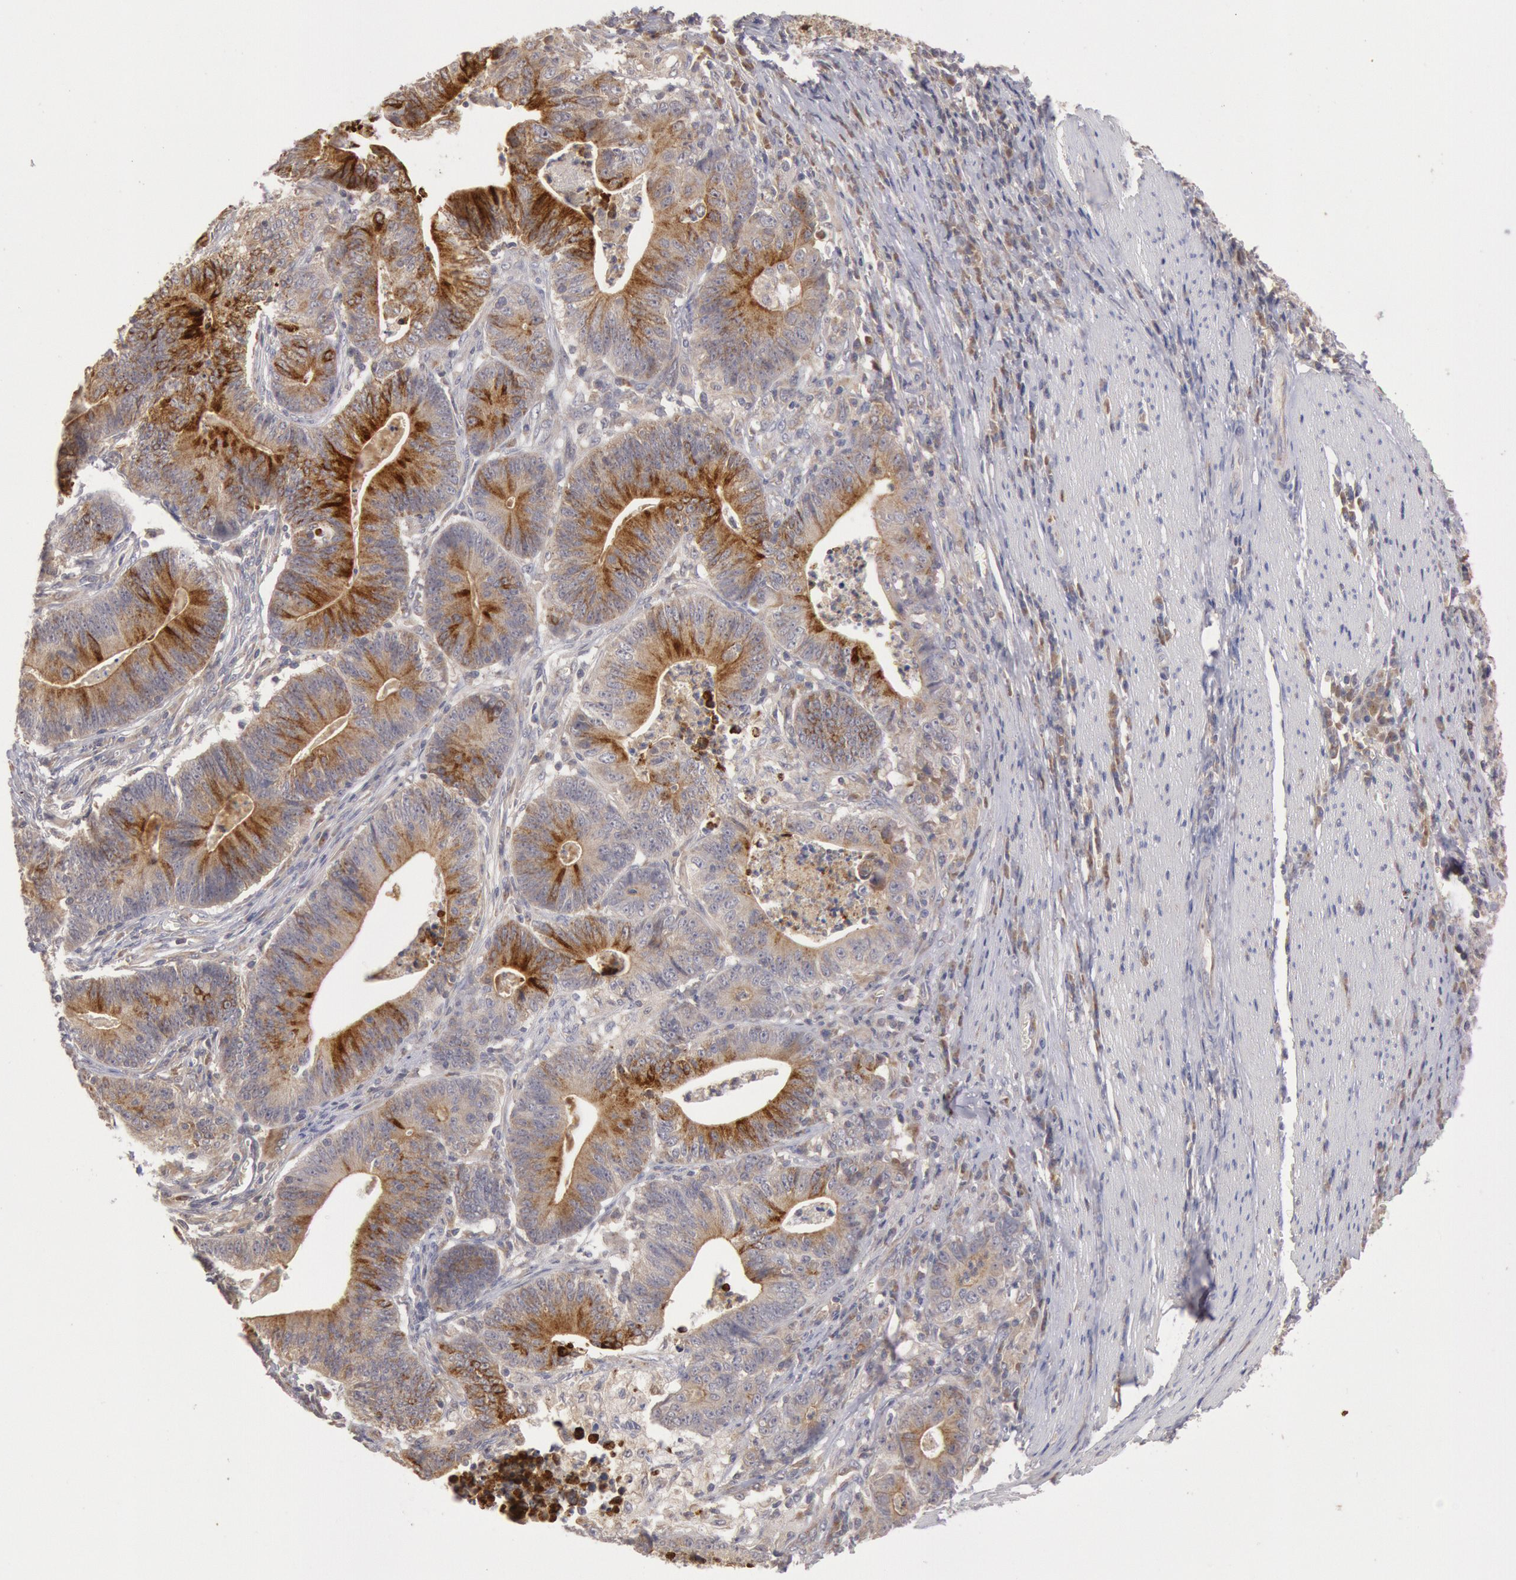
{"staining": {"intensity": "moderate", "quantity": "25%-75%", "location": "cytoplasmic/membranous"}, "tissue": "stomach cancer", "cell_type": "Tumor cells", "image_type": "cancer", "snomed": [{"axis": "morphology", "description": "Adenocarcinoma, NOS"}, {"axis": "topography", "description": "Stomach, lower"}], "caption": "Protein staining by IHC exhibits moderate cytoplasmic/membranous positivity in approximately 25%-75% of tumor cells in stomach cancer (adenocarcinoma).", "gene": "PLA2G6", "patient": {"sex": "female", "age": 86}}